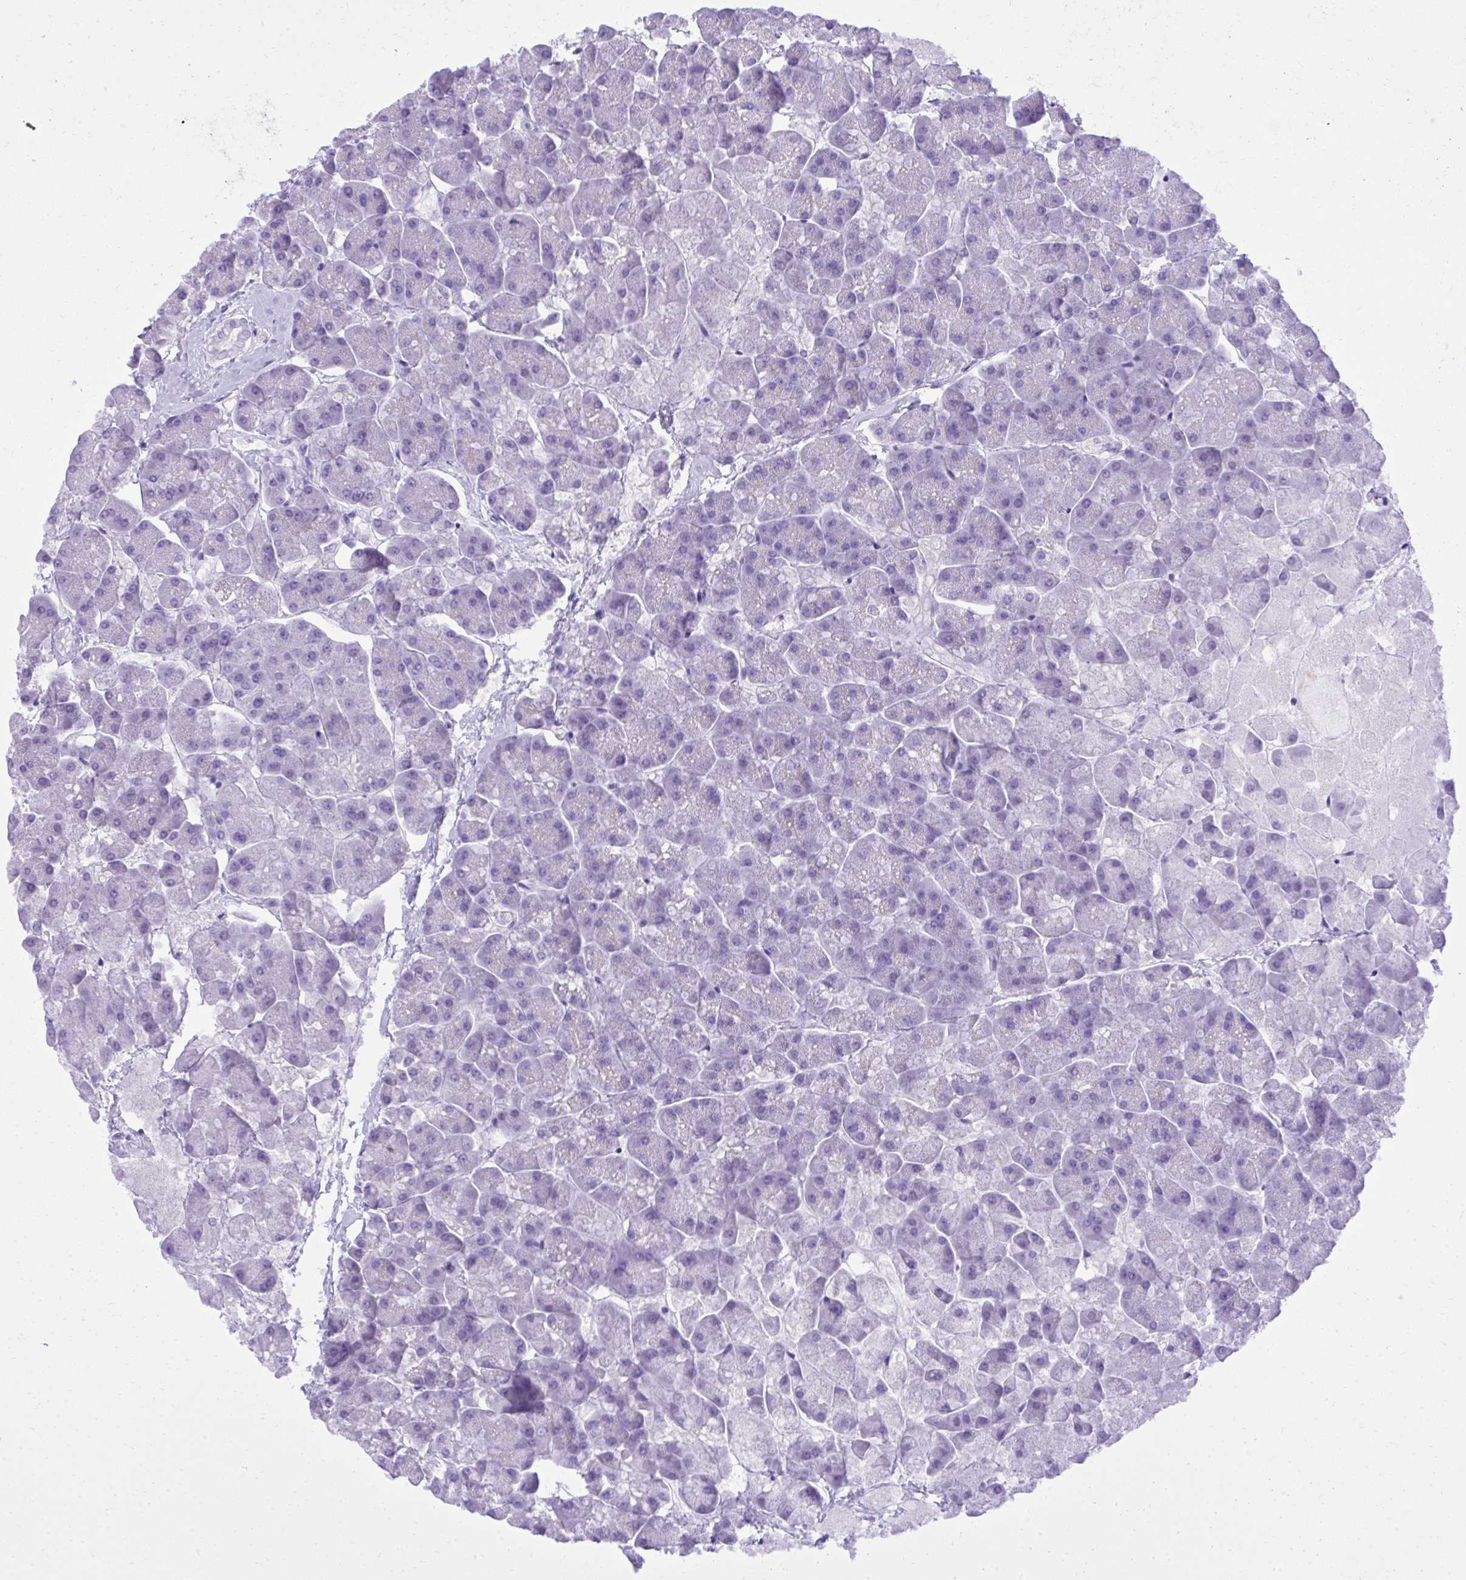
{"staining": {"intensity": "negative", "quantity": "none", "location": "none"}, "tissue": "pancreas", "cell_type": "Exocrine glandular cells", "image_type": "normal", "snomed": [{"axis": "morphology", "description": "Normal tissue, NOS"}, {"axis": "topography", "description": "Pancreas"}, {"axis": "topography", "description": "Peripheral nerve tissue"}], "caption": "Protein analysis of benign pancreas exhibits no significant positivity in exocrine glandular cells.", "gene": "ST6GALNAC3", "patient": {"sex": "male", "age": 54}}